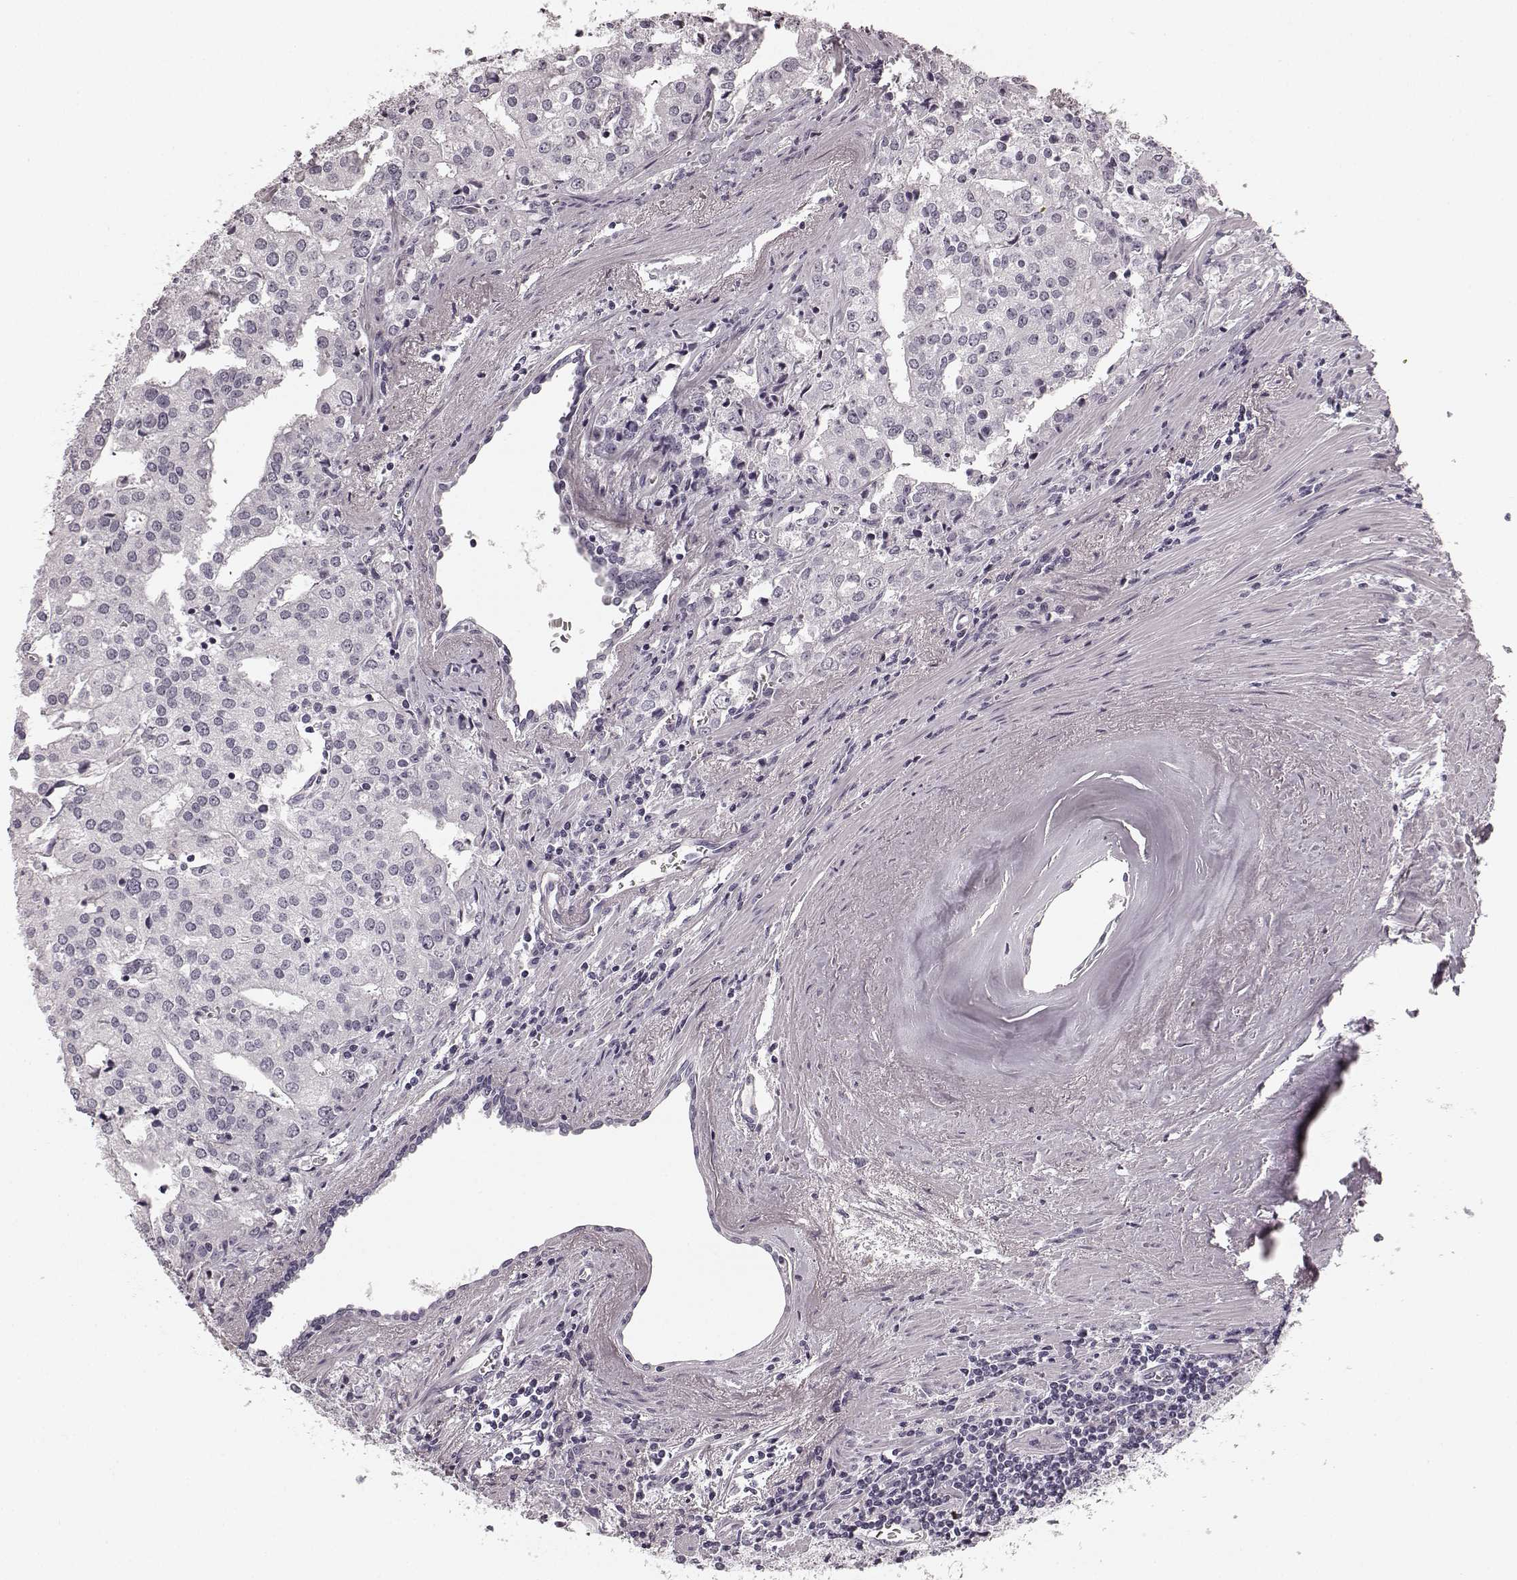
{"staining": {"intensity": "negative", "quantity": "none", "location": "none"}, "tissue": "prostate cancer", "cell_type": "Tumor cells", "image_type": "cancer", "snomed": [{"axis": "morphology", "description": "Adenocarcinoma, High grade"}, {"axis": "topography", "description": "Prostate"}], "caption": "The micrograph demonstrates no significant positivity in tumor cells of prostate adenocarcinoma (high-grade).", "gene": "TMPRSS15", "patient": {"sex": "male", "age": 68}}